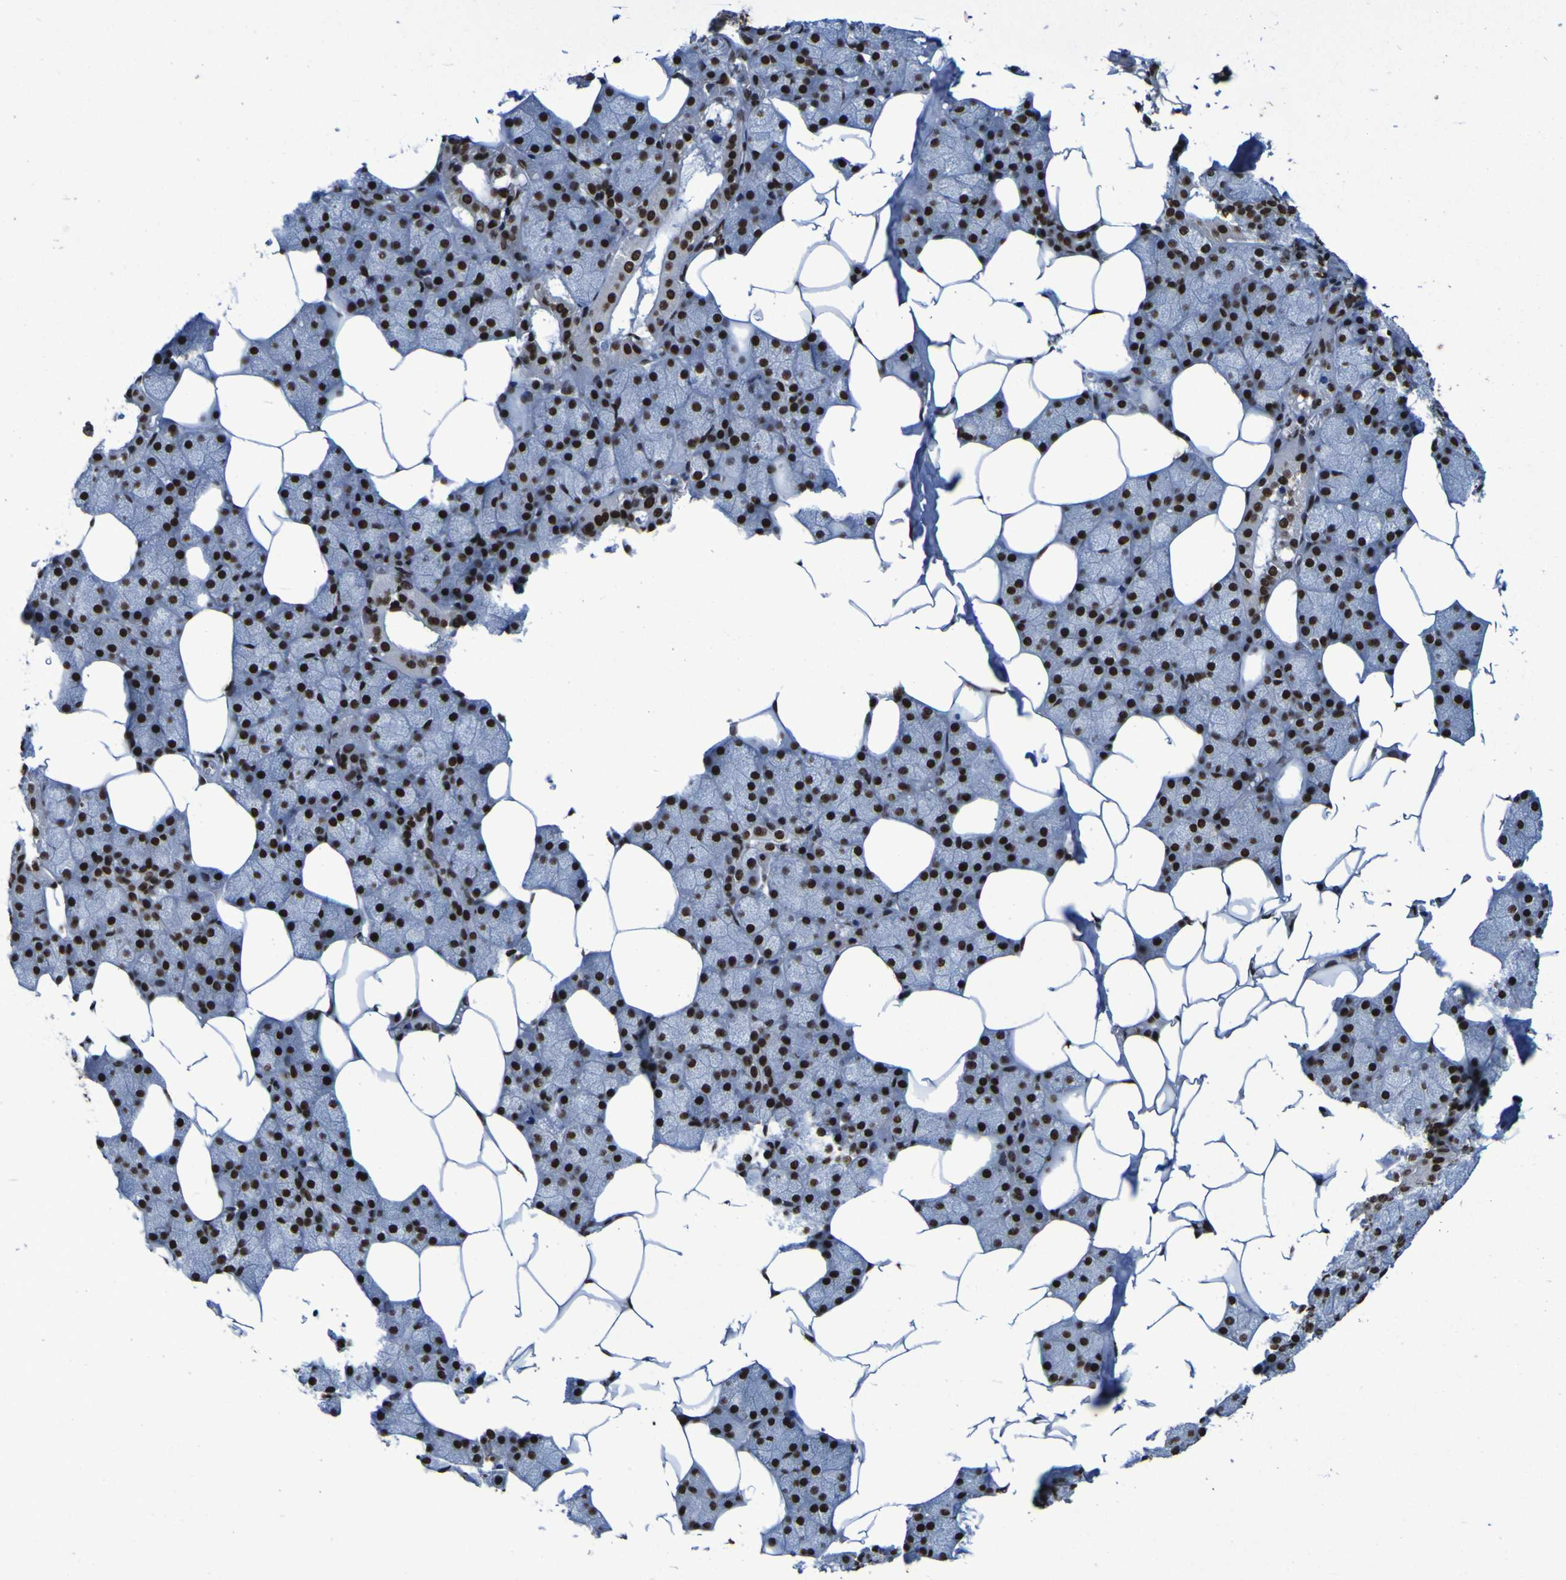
{"staining": {"intensity": "strong", "quantity": ">75%", "location": "nuclear"}, "tissue": "salivary gland", "cell_type": "Glandular cells", "image_type": "normal", "snomed": [{"axis": "morphology", "description": "Normal tissue, NOS"}, {"axis": "topography", "description": "Salivary gland"}], "caption": "Salivary gland stained with DAB IHC exhibits high levels of strong nuclear expression in approximately >75% of glandular cells.", "gene": "HNRNPR", "patient": {"sex": "male", "age": 62}}